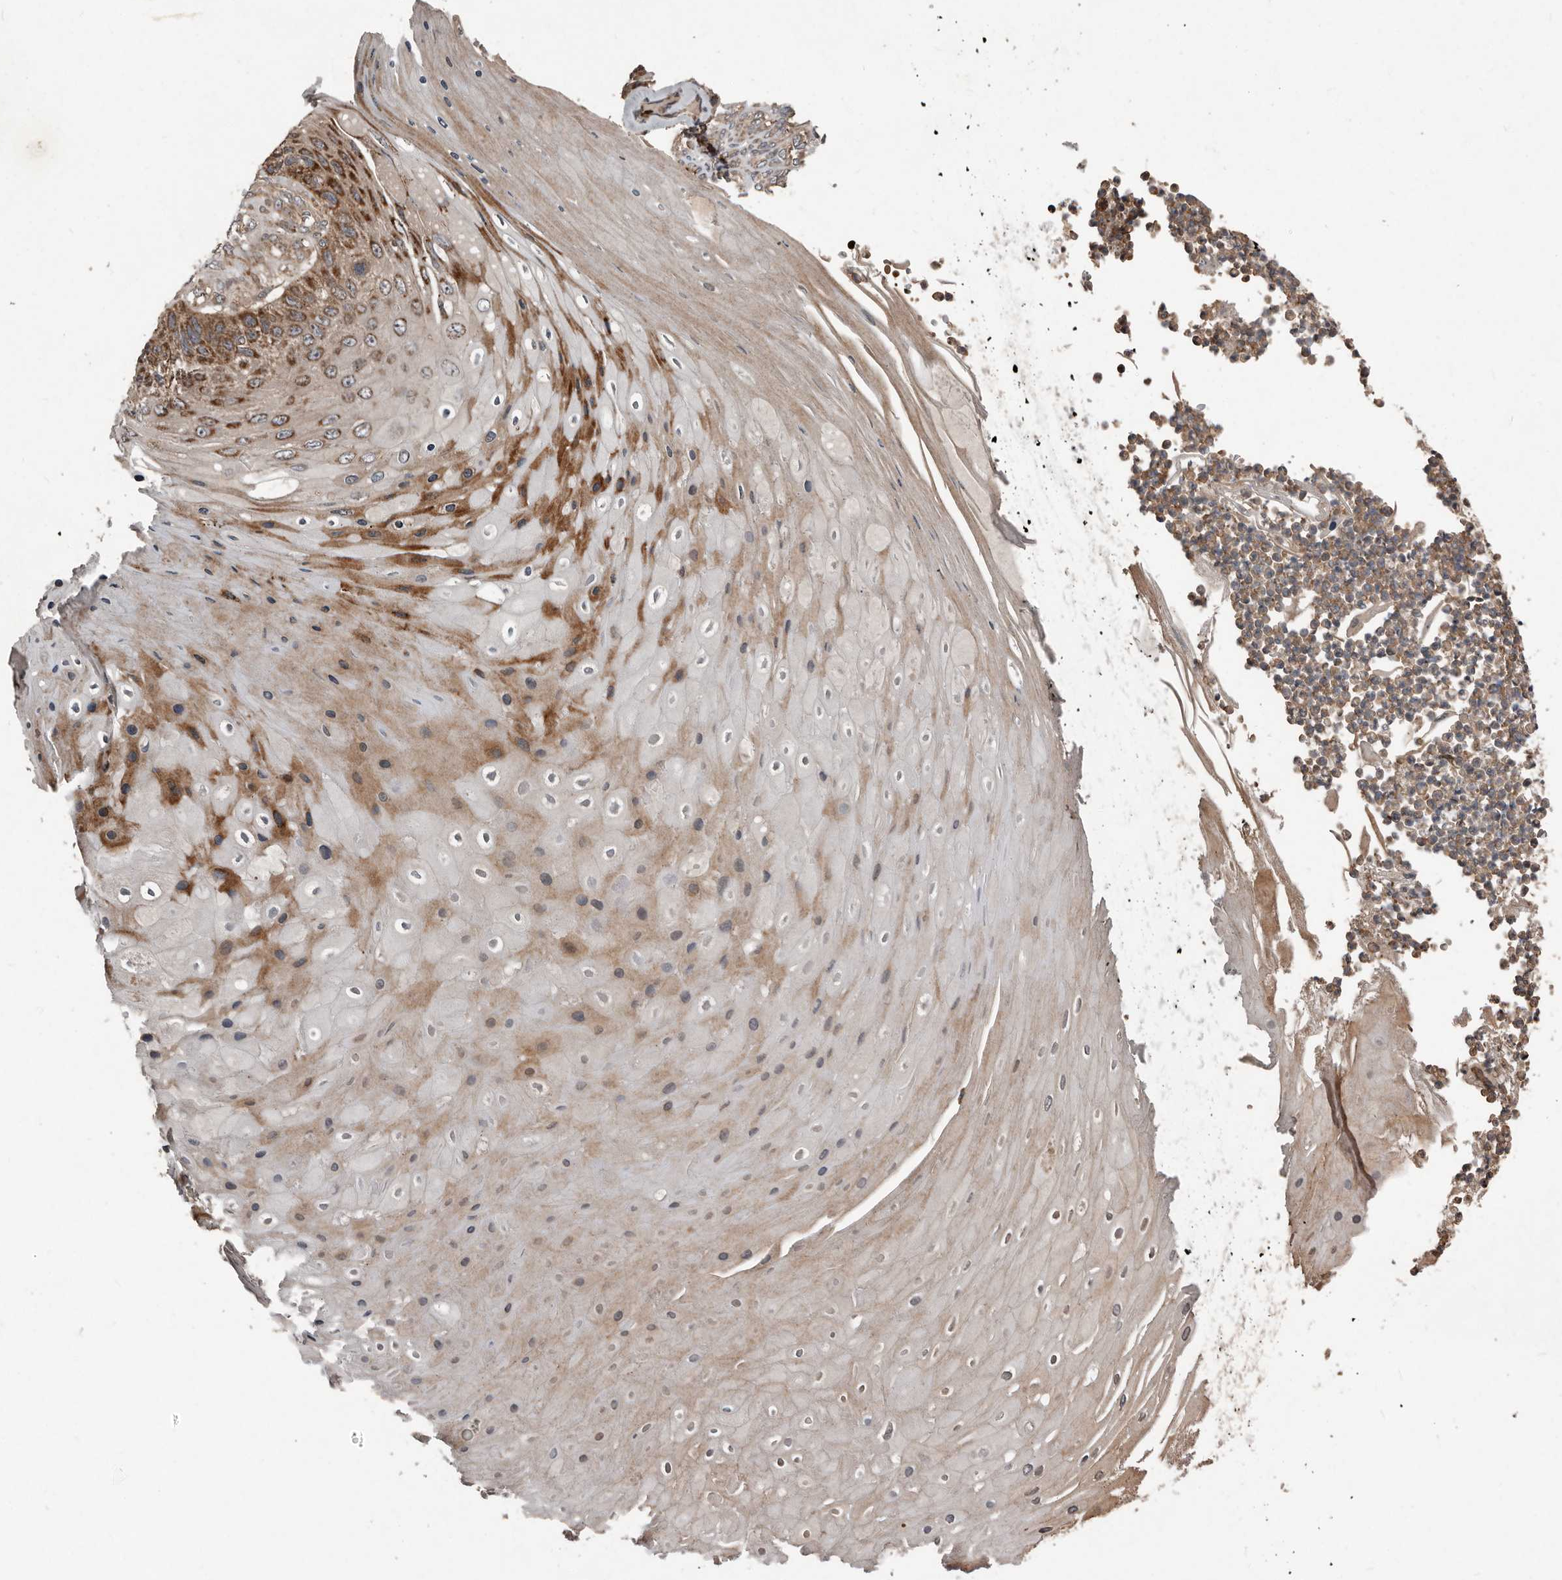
{"staining": {"intensity": "strong", "quantity": "25%-75%", "location": "cytoplasmic/membranous"}, "tissue": "skin cancer", "cell_type": "Tumor cells", "image_type": "cancer", "snomed": [{"axis": "morphology", "description": "Squamous cell carcinoma, NOS"}, {"axis": "topography", "description": "Skin"}], "caption": "A brown stain shows strong cytoplasmic/membranous positivity of a protein in human skin cancer (squamous cell carcinoma) tumor cells.", "gene": "FBXO31", "patient": {"sex": "female", "age": 88}}